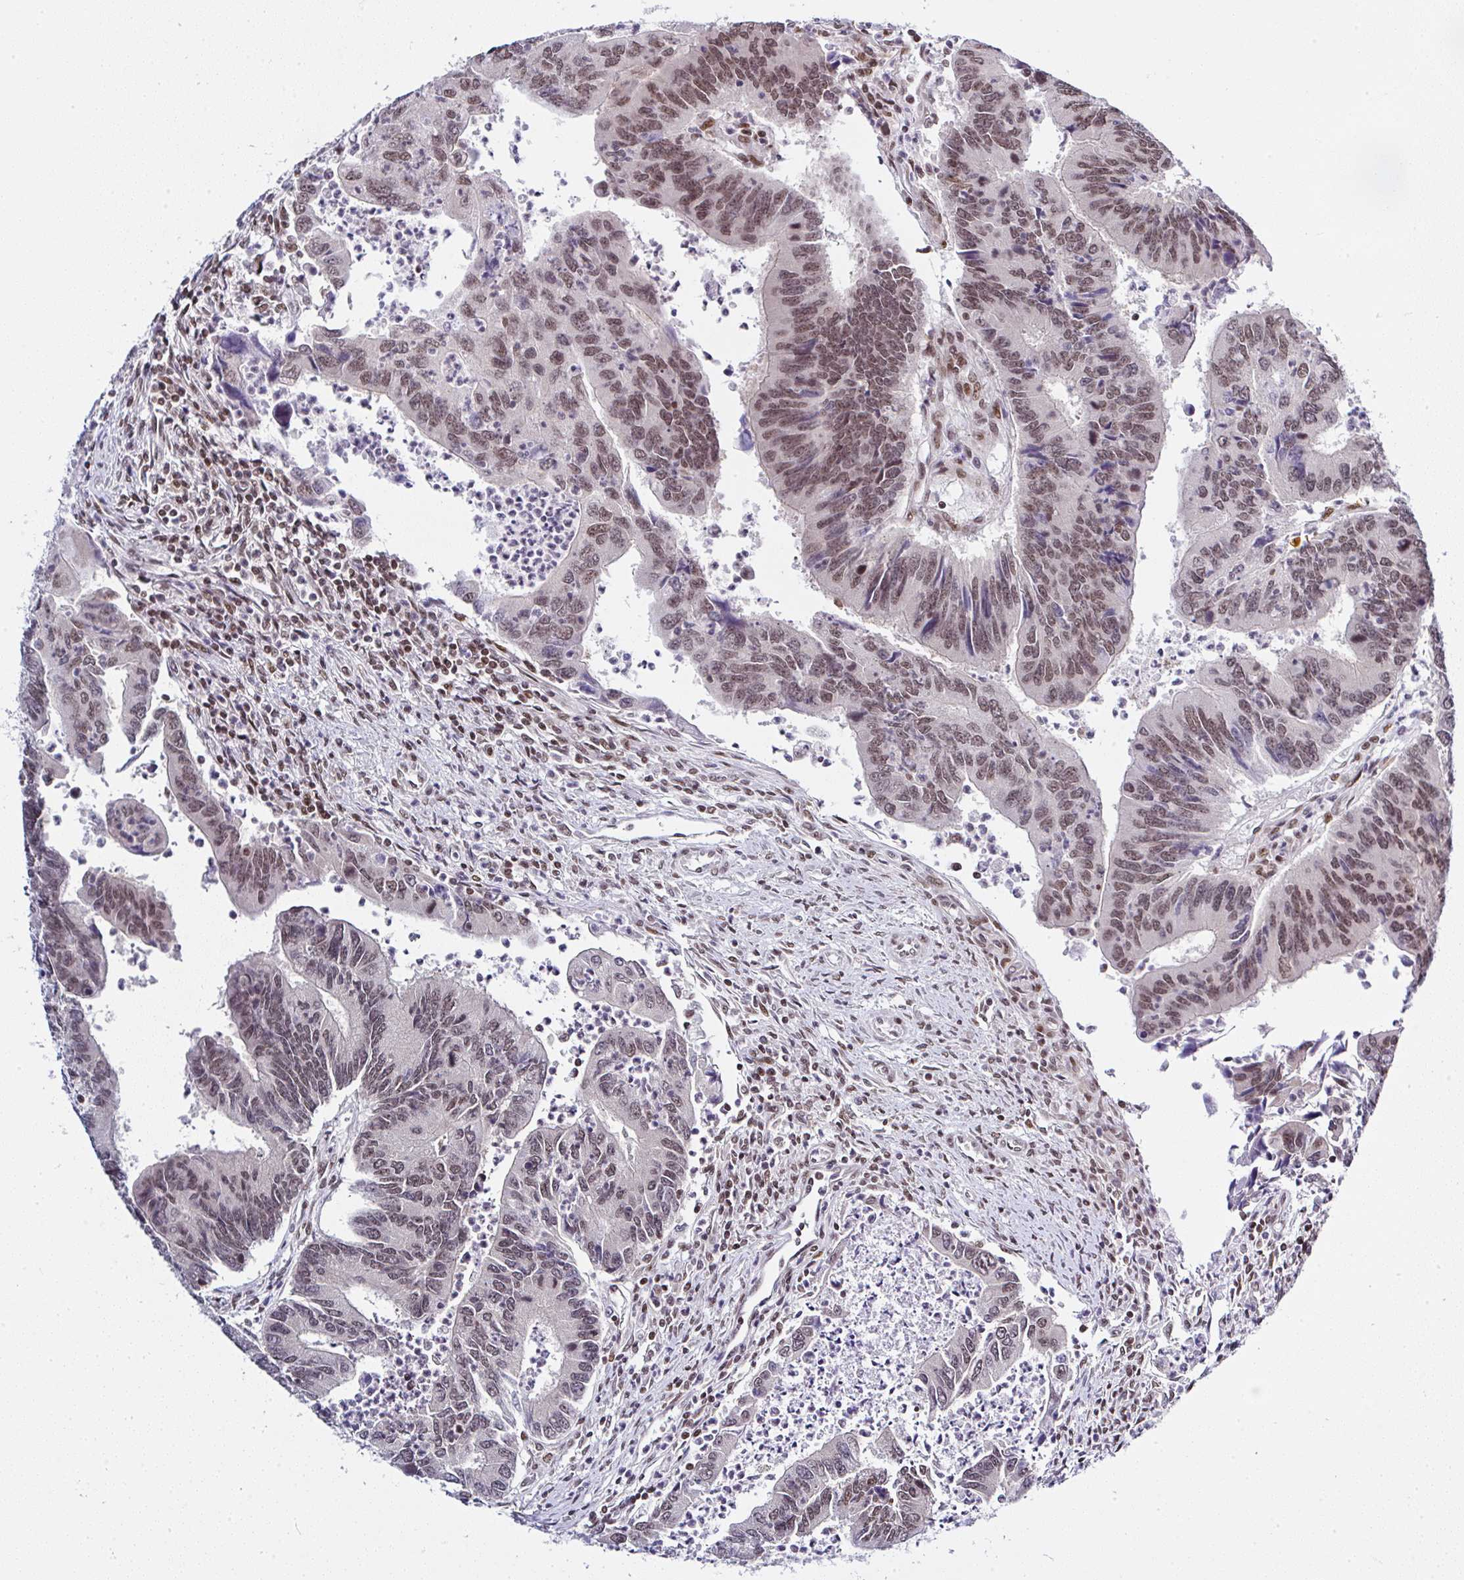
{"staining": {"intensity": "moderate", "quantity": ">75%", "location": "nuclear"}, "tissue": "colorectal cancer", "cell_type": "Tumor cells", "image_type": "cancer", "snomed": [{"axis": "morphology", "description": "Adenocarcinoma, NOS"}, {"axis": "topography", "description": "Colon"}], "caption": "An image of human colorectal cancer (adenocarcinoma) stained for a protein exhibits moderate nuclear brown staining in tumor cells.", "gene": "DR1", "patient": {"sex": "female", "age": 67}}